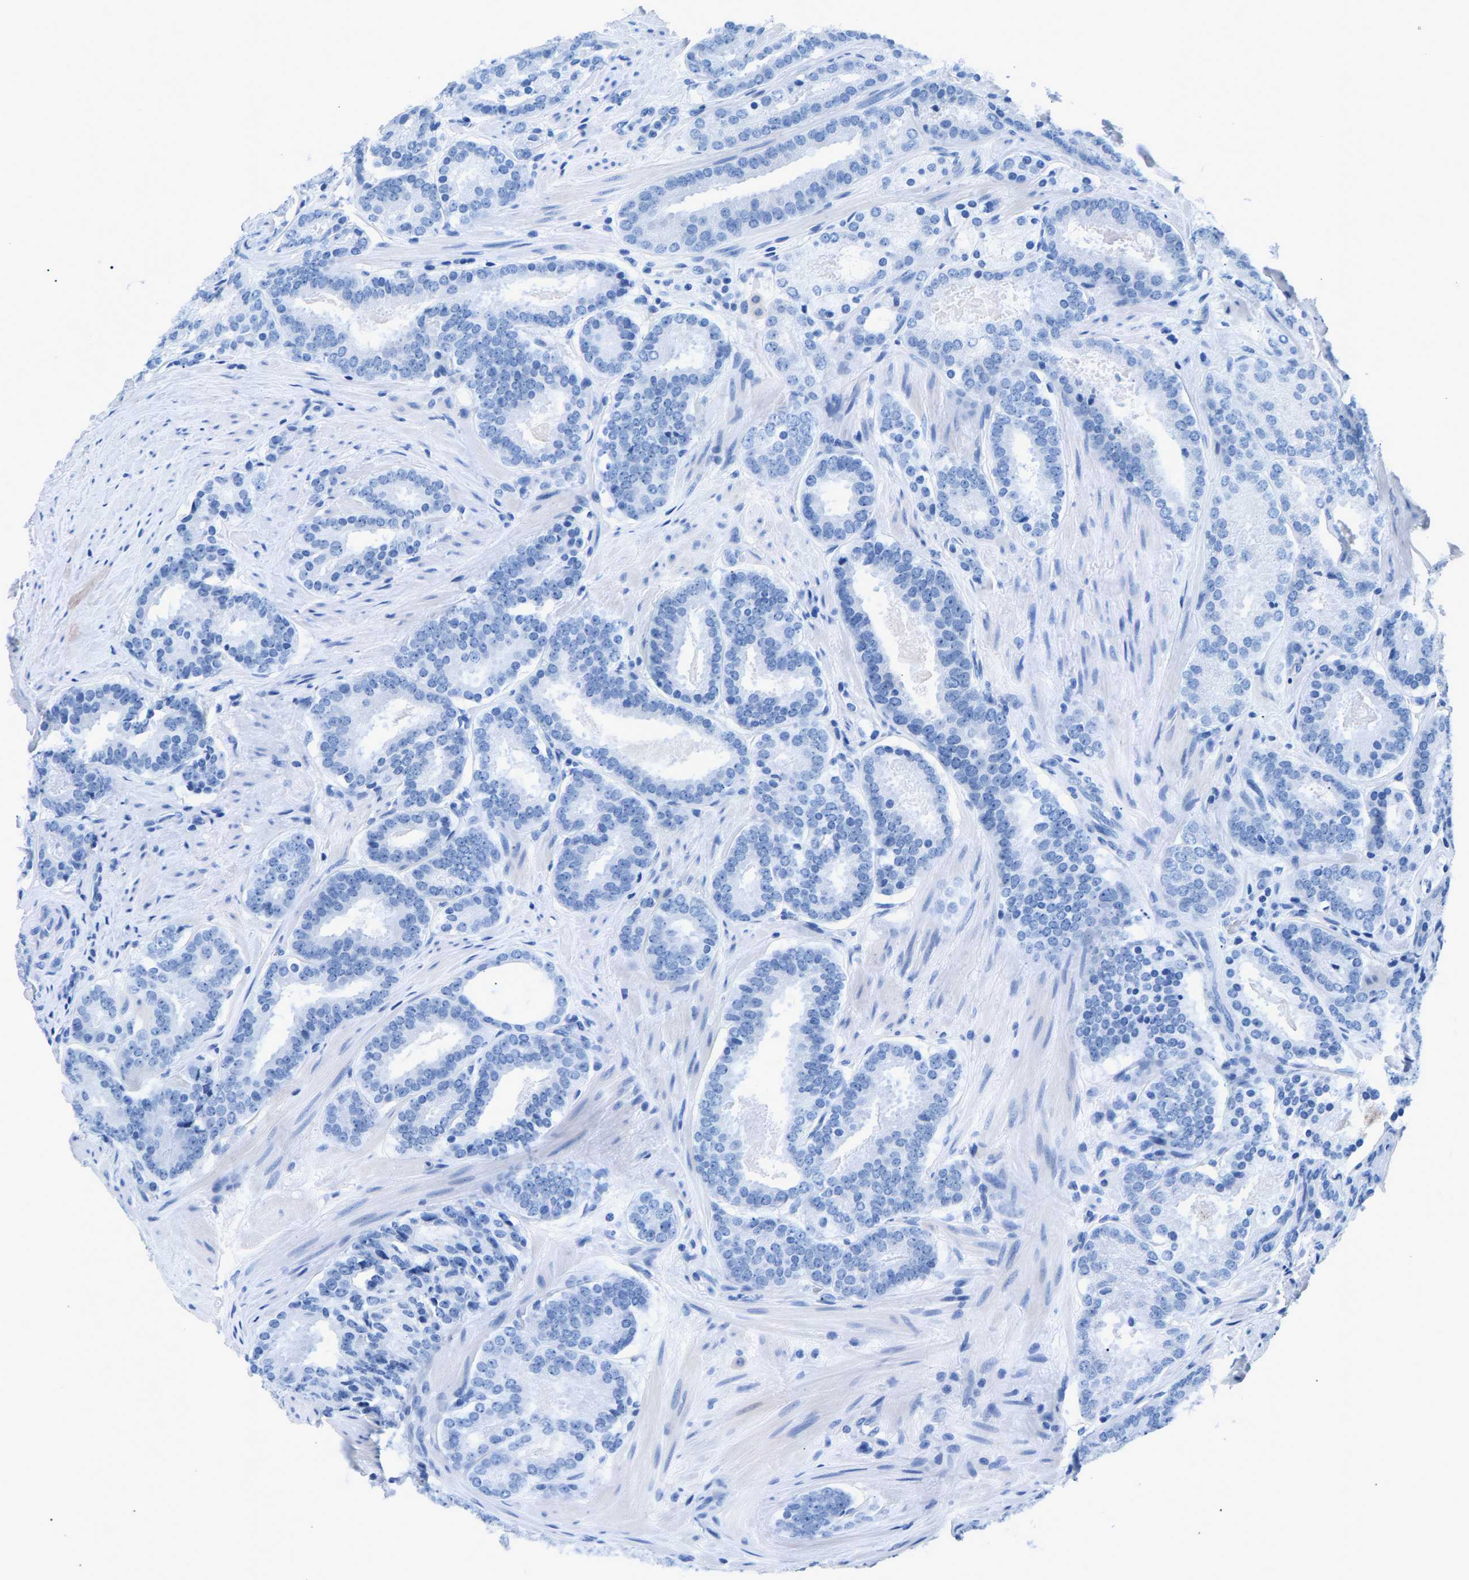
{"staining": {"intensity": "negative", "quantity": "none", "location": "none"}, "tissue": "prostate cancer", "cell_type": "Tumor cells", "image_type": "cancer", "snomed": [{"axis": "morphology", "description": "Adenocarcinoma, Low grade"}, {"axis": "topography", "description": "Prostate"}], "caption": "The IHC photomicrograph has no significant expression in tumor cells of prostate cancer tissue.", "gene": "CPS1", "patient": {"sex": "male", "age": 69}}